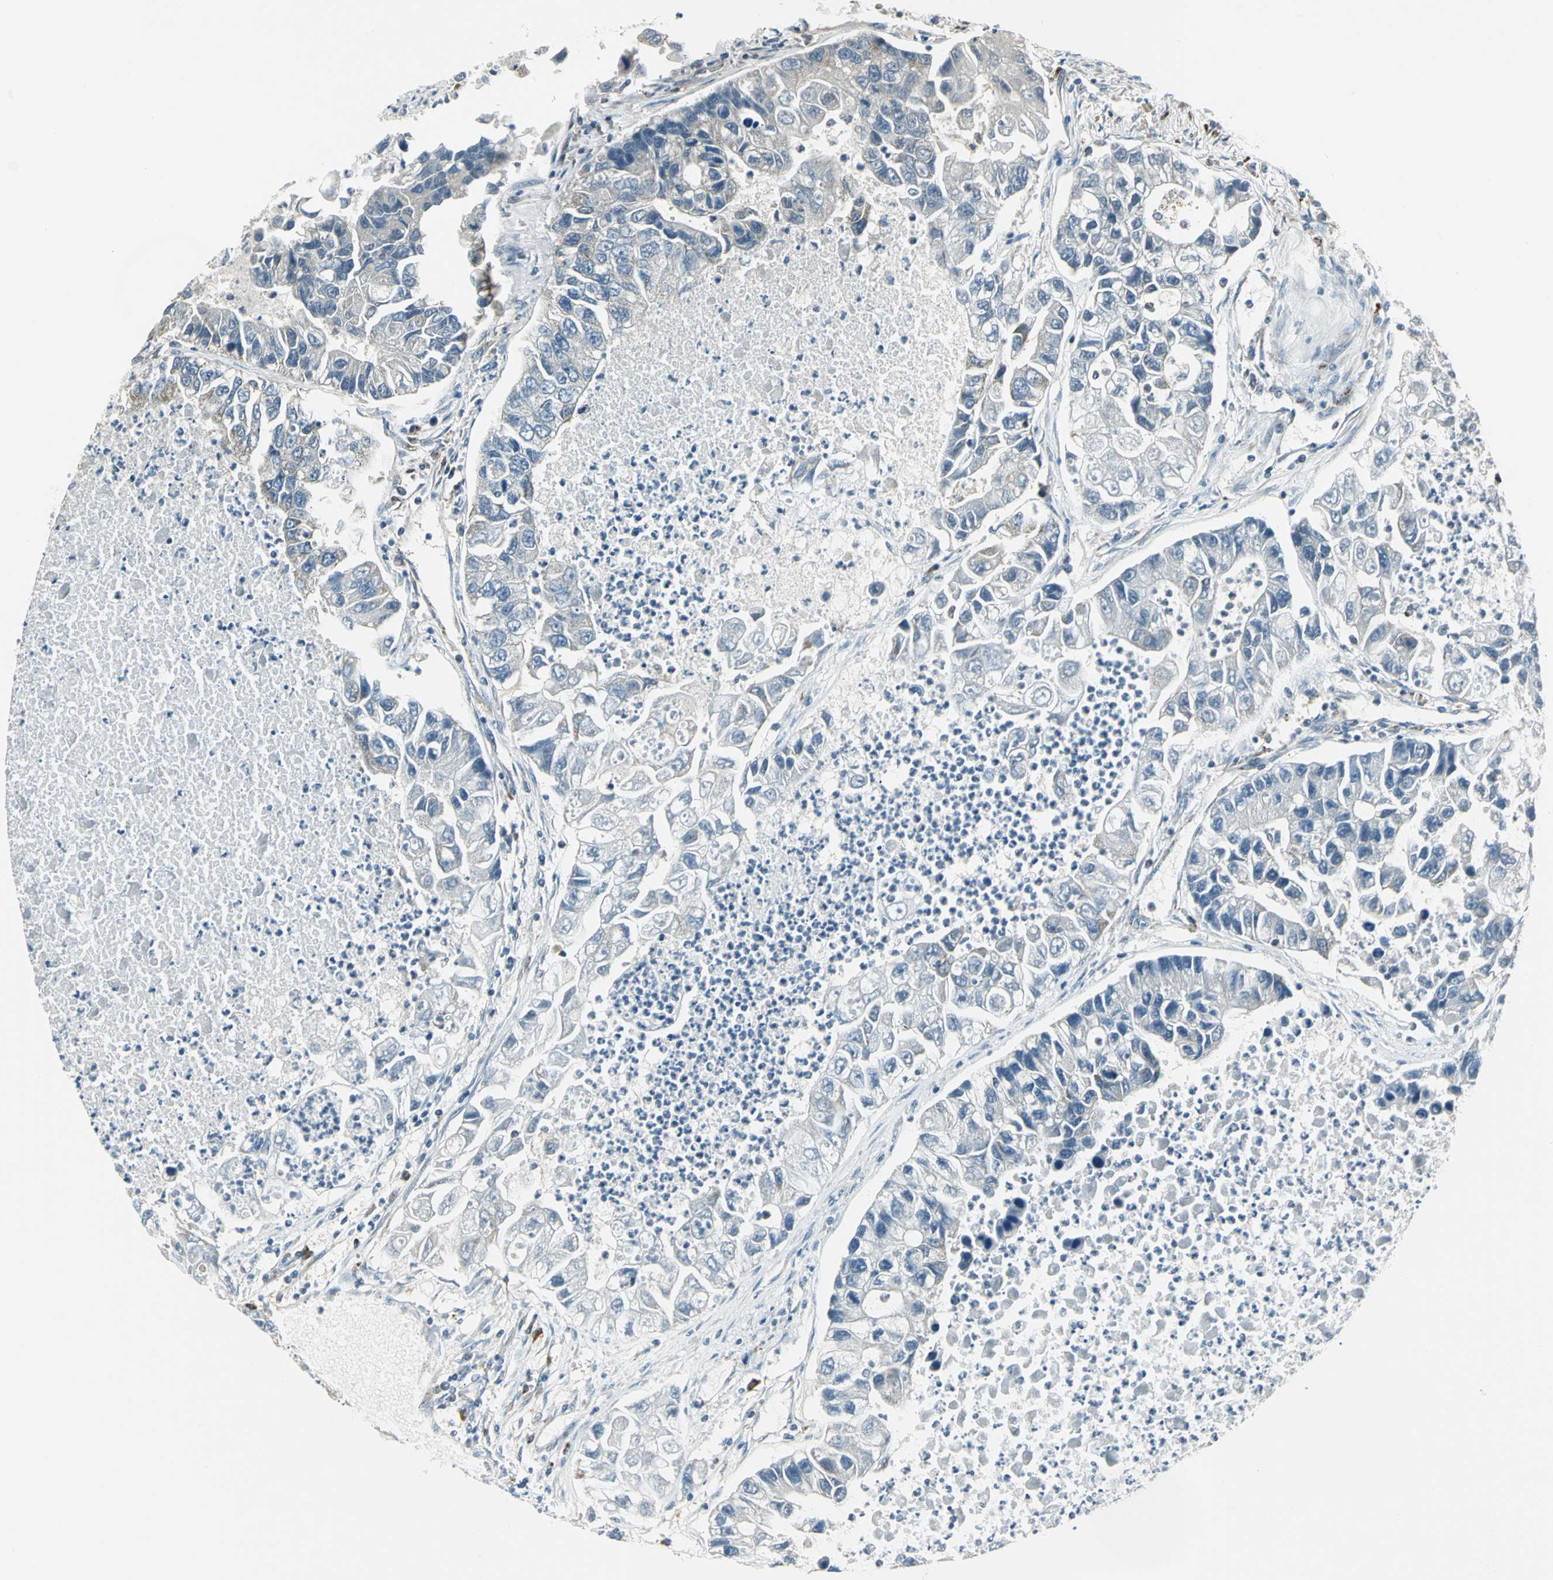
{"staining": {"intensity": "negative", "quantity": "none", "location": "none"}, "tissue": "lung cancer", "cell_type": "Tumor cells", "image_type": "cancer", "snomed": [{"axis": "morphology", "description": "Adenocarcinoma, NOS"}, {"axis": "topography", "description": "Lung"}], "caption": "The image displays no staining of tumor cells in lung cancer (adenocarcinoma). The staining was performed using DAB to visualize the protein expression in brown, while the nuclei were stained in blue with hematoxylin (Magnification: 20x).", "gene": "ACADM", "patient": {"sex": "female", "age": 51}}